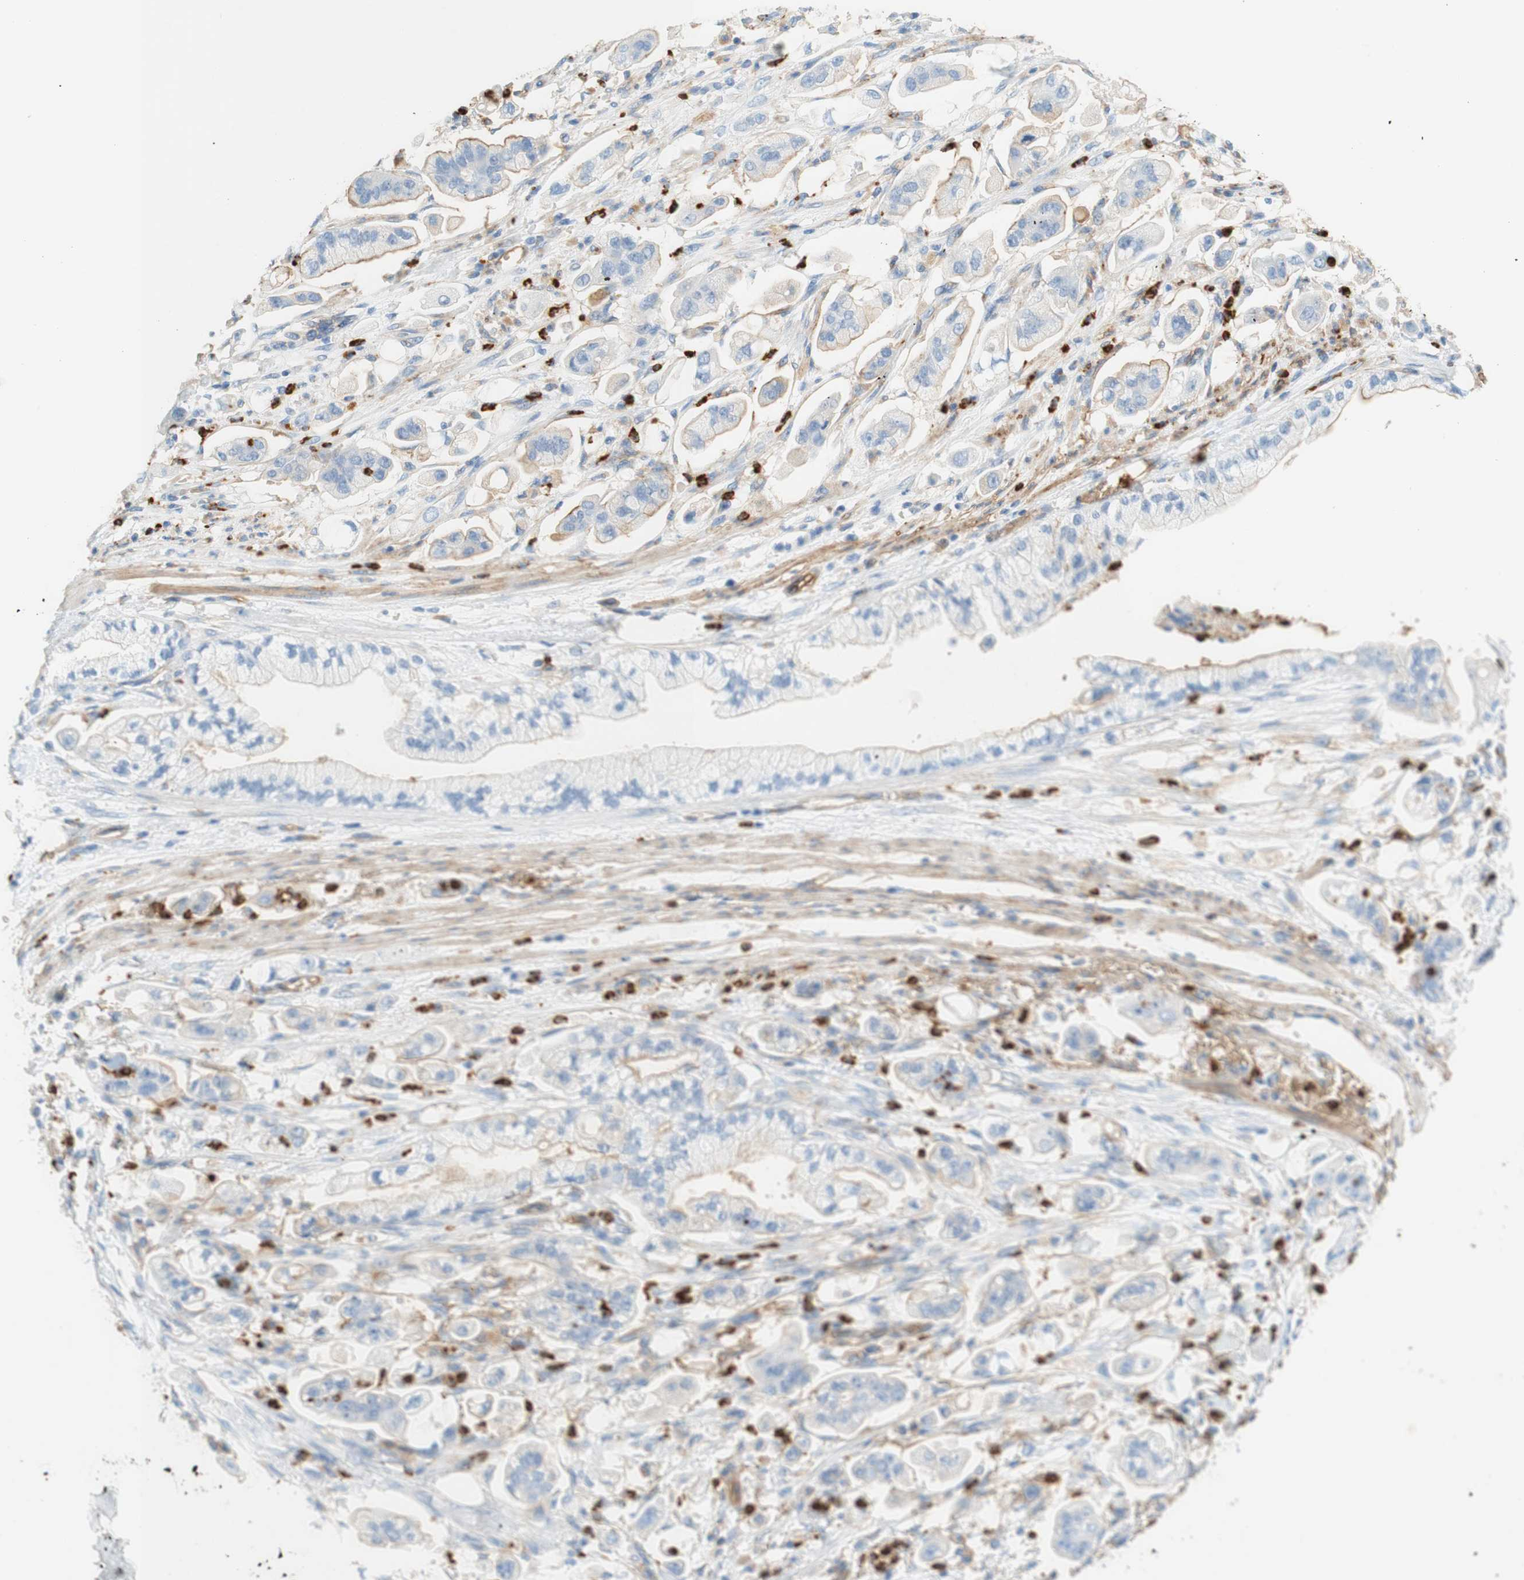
{"staining": {"intensity": "negative", "quantity": "none", "location": "none"}, "tissue": "stomach cancer", "cell_type": "Tumor cells", "image_type": "cancer", "snomed": [{"axis": "morphology", "description": "Adenocarcinoma, NOS"}, {"axis": "topography", "description": "Stomach"}], "caption": "Micrograph shows no protein staining in tumor cells of stomach adenocarcinoma tissue.", "gene": "STOM", "patient": {"sex": "male", "age": 62}}